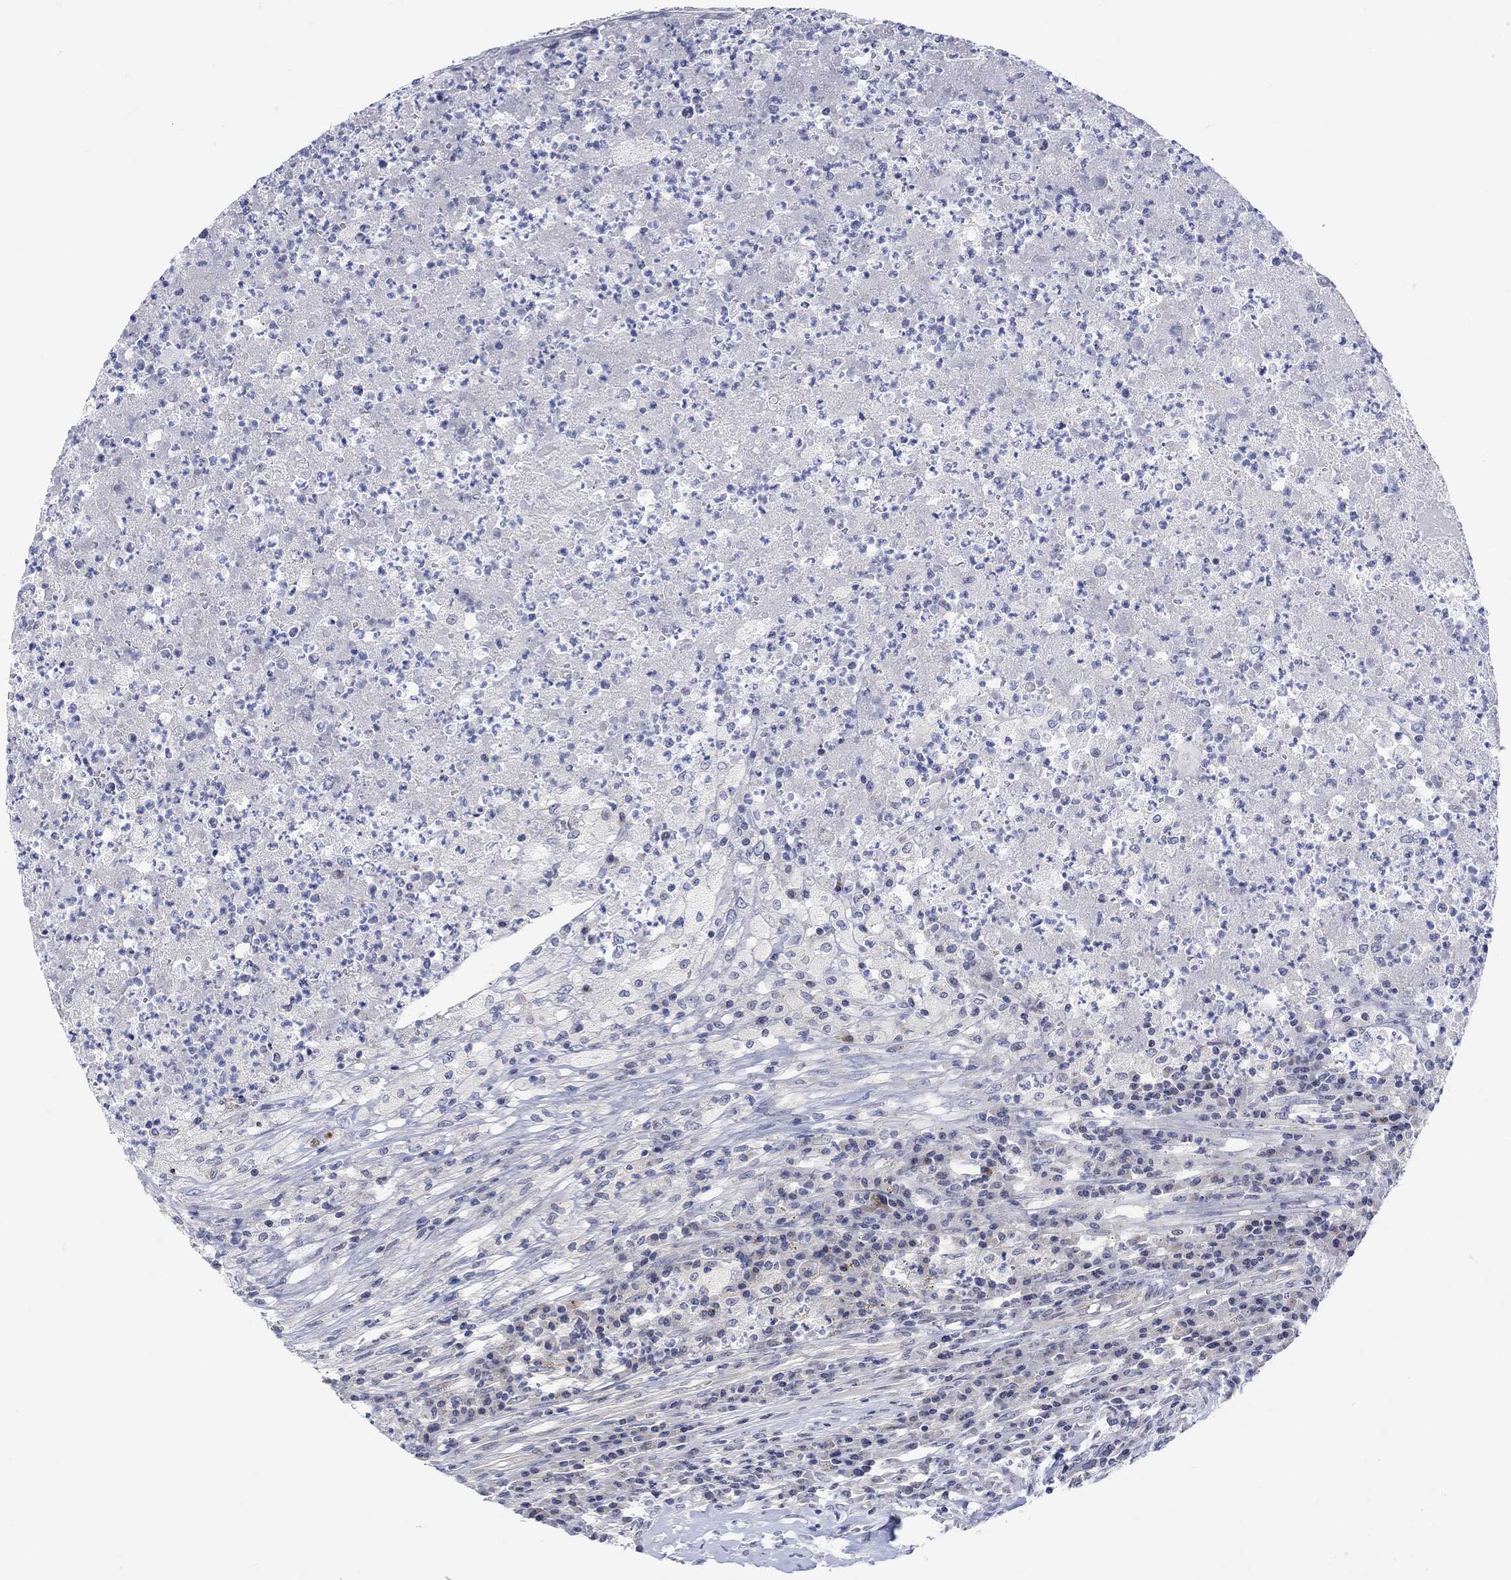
{"staining": {"intensity": "negative", "quantity": "none", "location": "none"}, "tissue": "testis cancer", "cell_type": "Tumor cells", "image_type": "cancer", "snomed": [{"axis": "morphology", "description": "Necrosis, NOS"}, {"axis": "morphology", "description": "Carcinoma, Embryonal, NOS"}, {"axis": "topography", "description": "Testis"}], "caption": "Immunohistochemistry photomicrograph of testis cancer (embryonal carcinoma) stained for a protein (brown), which displays no staining in tumor cells.", "gene": "DCX", "patient": {"sex": "male", "age": 19}}